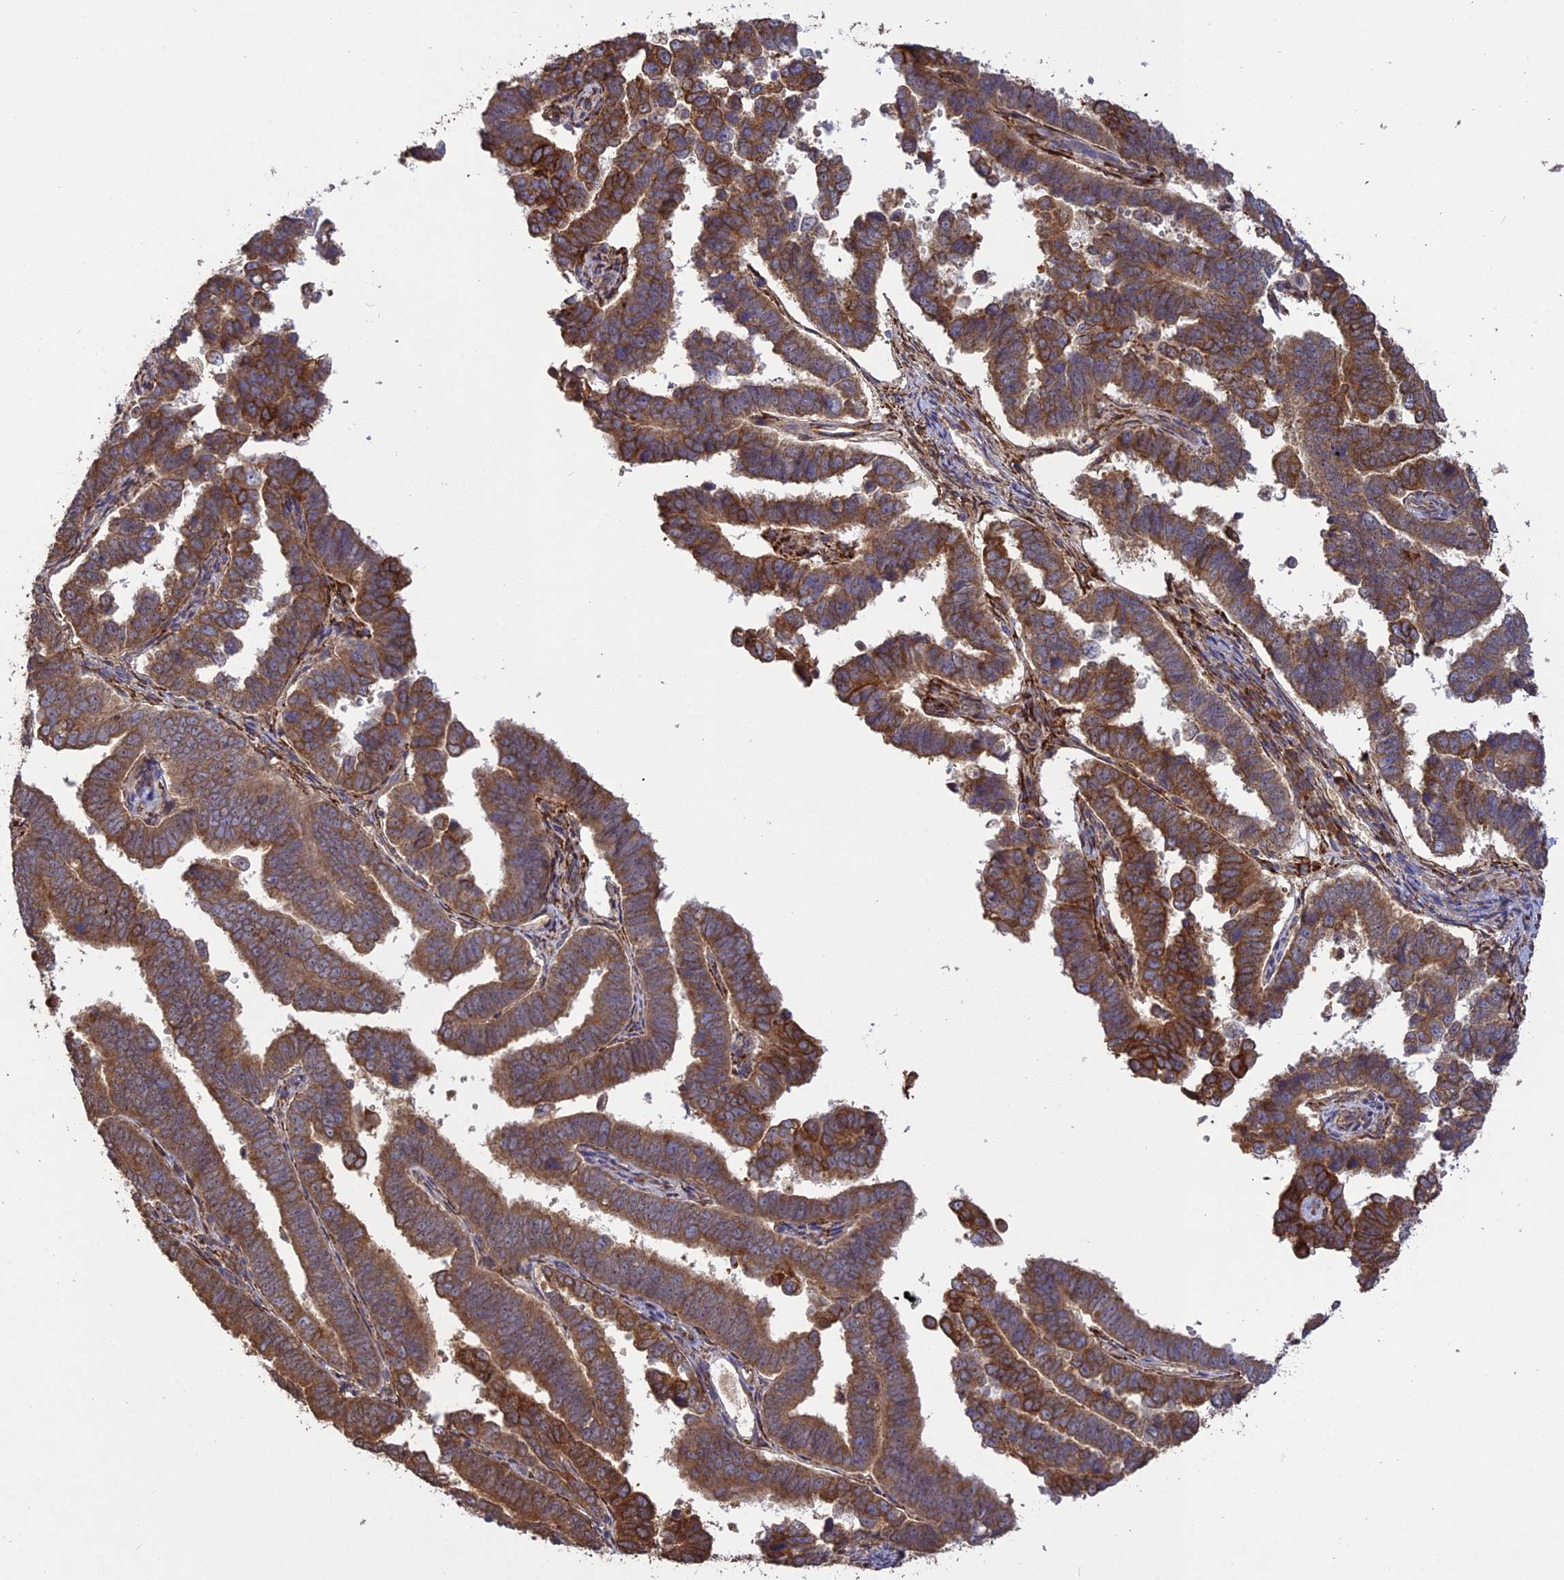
{"staining": {"intensity": "moderate", "quantity": ">75%", "location": "cytoplasmic/membranous"}, "tissue": "endometrial cancer", "cell_type": "Tumor cells", "image_type": "cancer", "snomed": [{"axis": "morphology", "description": "Adenocarcinoma, NOS"}, {"axis": "topography", "description": "Endometrium"}], "caption": "Moderate cytoplasmic/membranous expression for a protein is identified in about >75% of tumor cells of endometrial cancer (adenocarcinoma) using IHC.", "gene": "PPIC", "patient": {"sex": "female", "age": 75}}